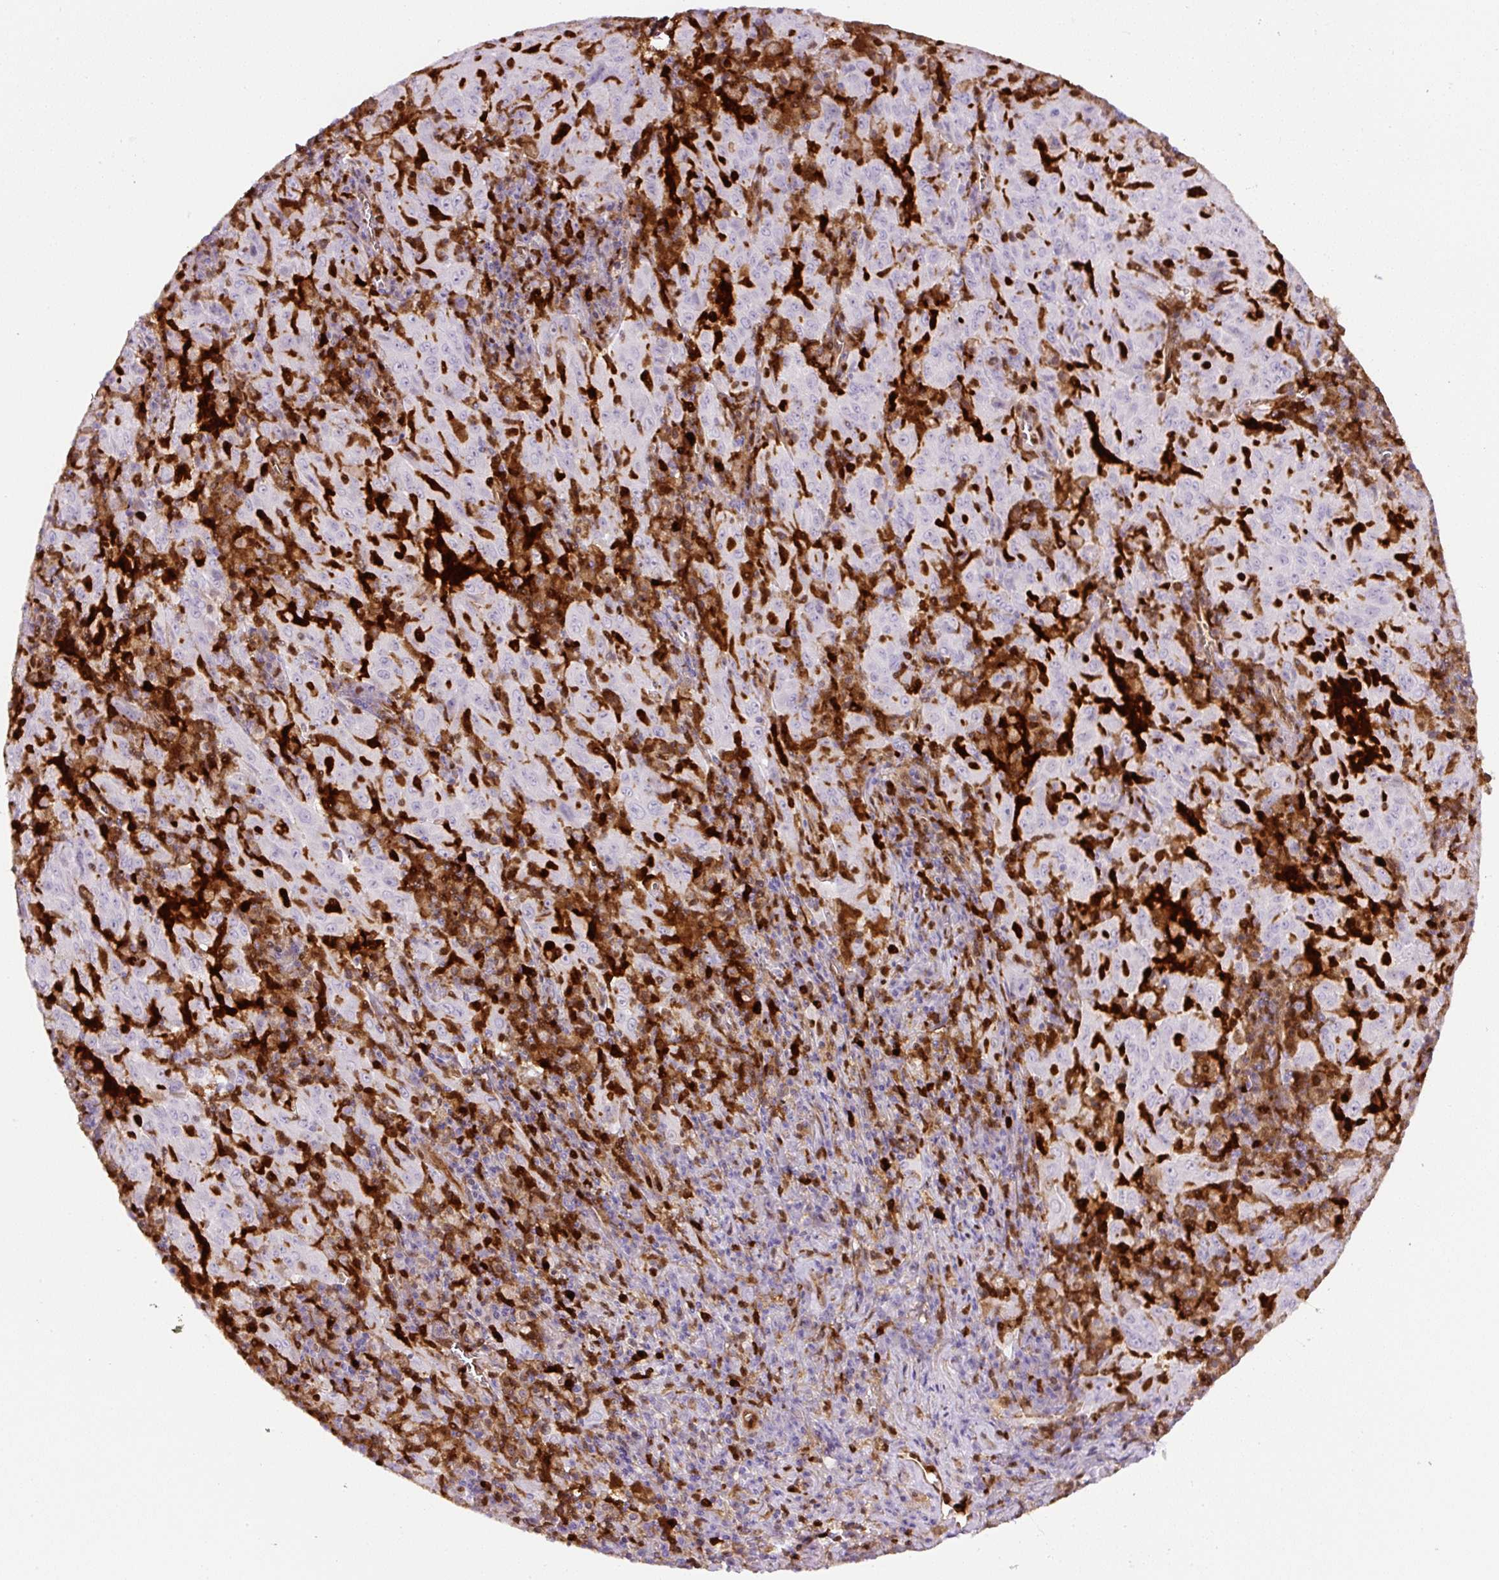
{"staining": {"intensity": "negative", "quantity": "none", "location": "none"}, "tissue": "pancreatic cancer", "cell_type": "Tumor cells", "image_type": "cancer", "snomed": [{"axis": "morphology", "description": "Adenocarcinoma, NOS"}, {"axis": "topography", "description": "Pancreas"}], "caption": "The immunohistochemistry (IHC) histopathology image has no significant positivity in tumor cells of pancreatic cancer (adenocarcinoma) tissue.", "gene": "ANXA1", "patient": {"sex": "male", "age": 63}}